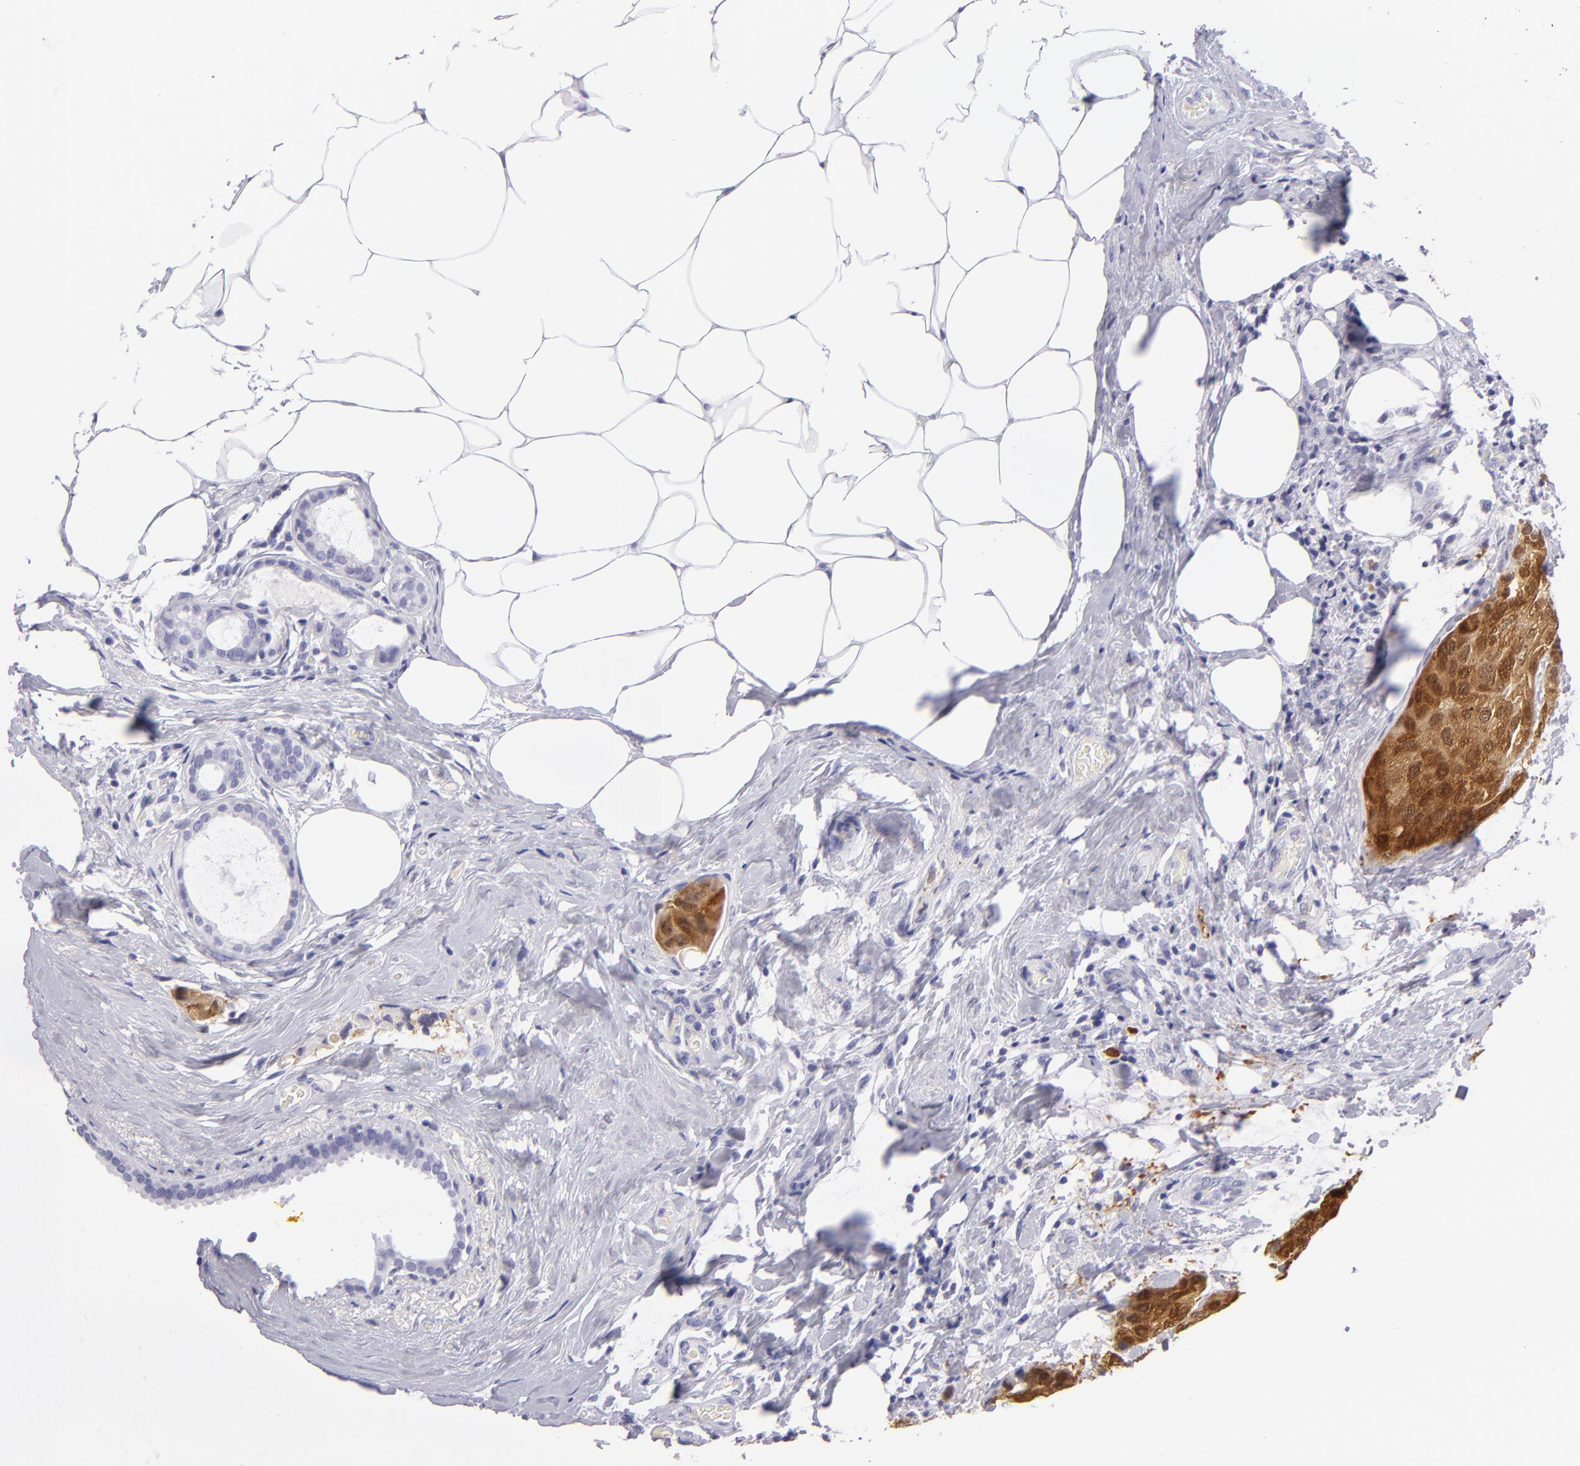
{"staining": {"intensity": "strong", "quantity": ">75%", "location": "cytoplasmic/membranous,nuclear"}, "tissue": "breast cancer", "cell_type": "Tumor cells", "image_type": "cancer", "snomed": [{"axis": "morphology", "description": "Duct carcinoma"}, {"axis": "topography", "description": "Breast"}], "caption": "A histopathology image showing strong cytoplasmic/membranous and nuclear staining in approximately >75% of tumor cells in breast invasive ductal carcinoma, as visualized by brown immunohistochemical staining.", "gene": "PVALB", "patient": {"sex": "female", "age": 68}}